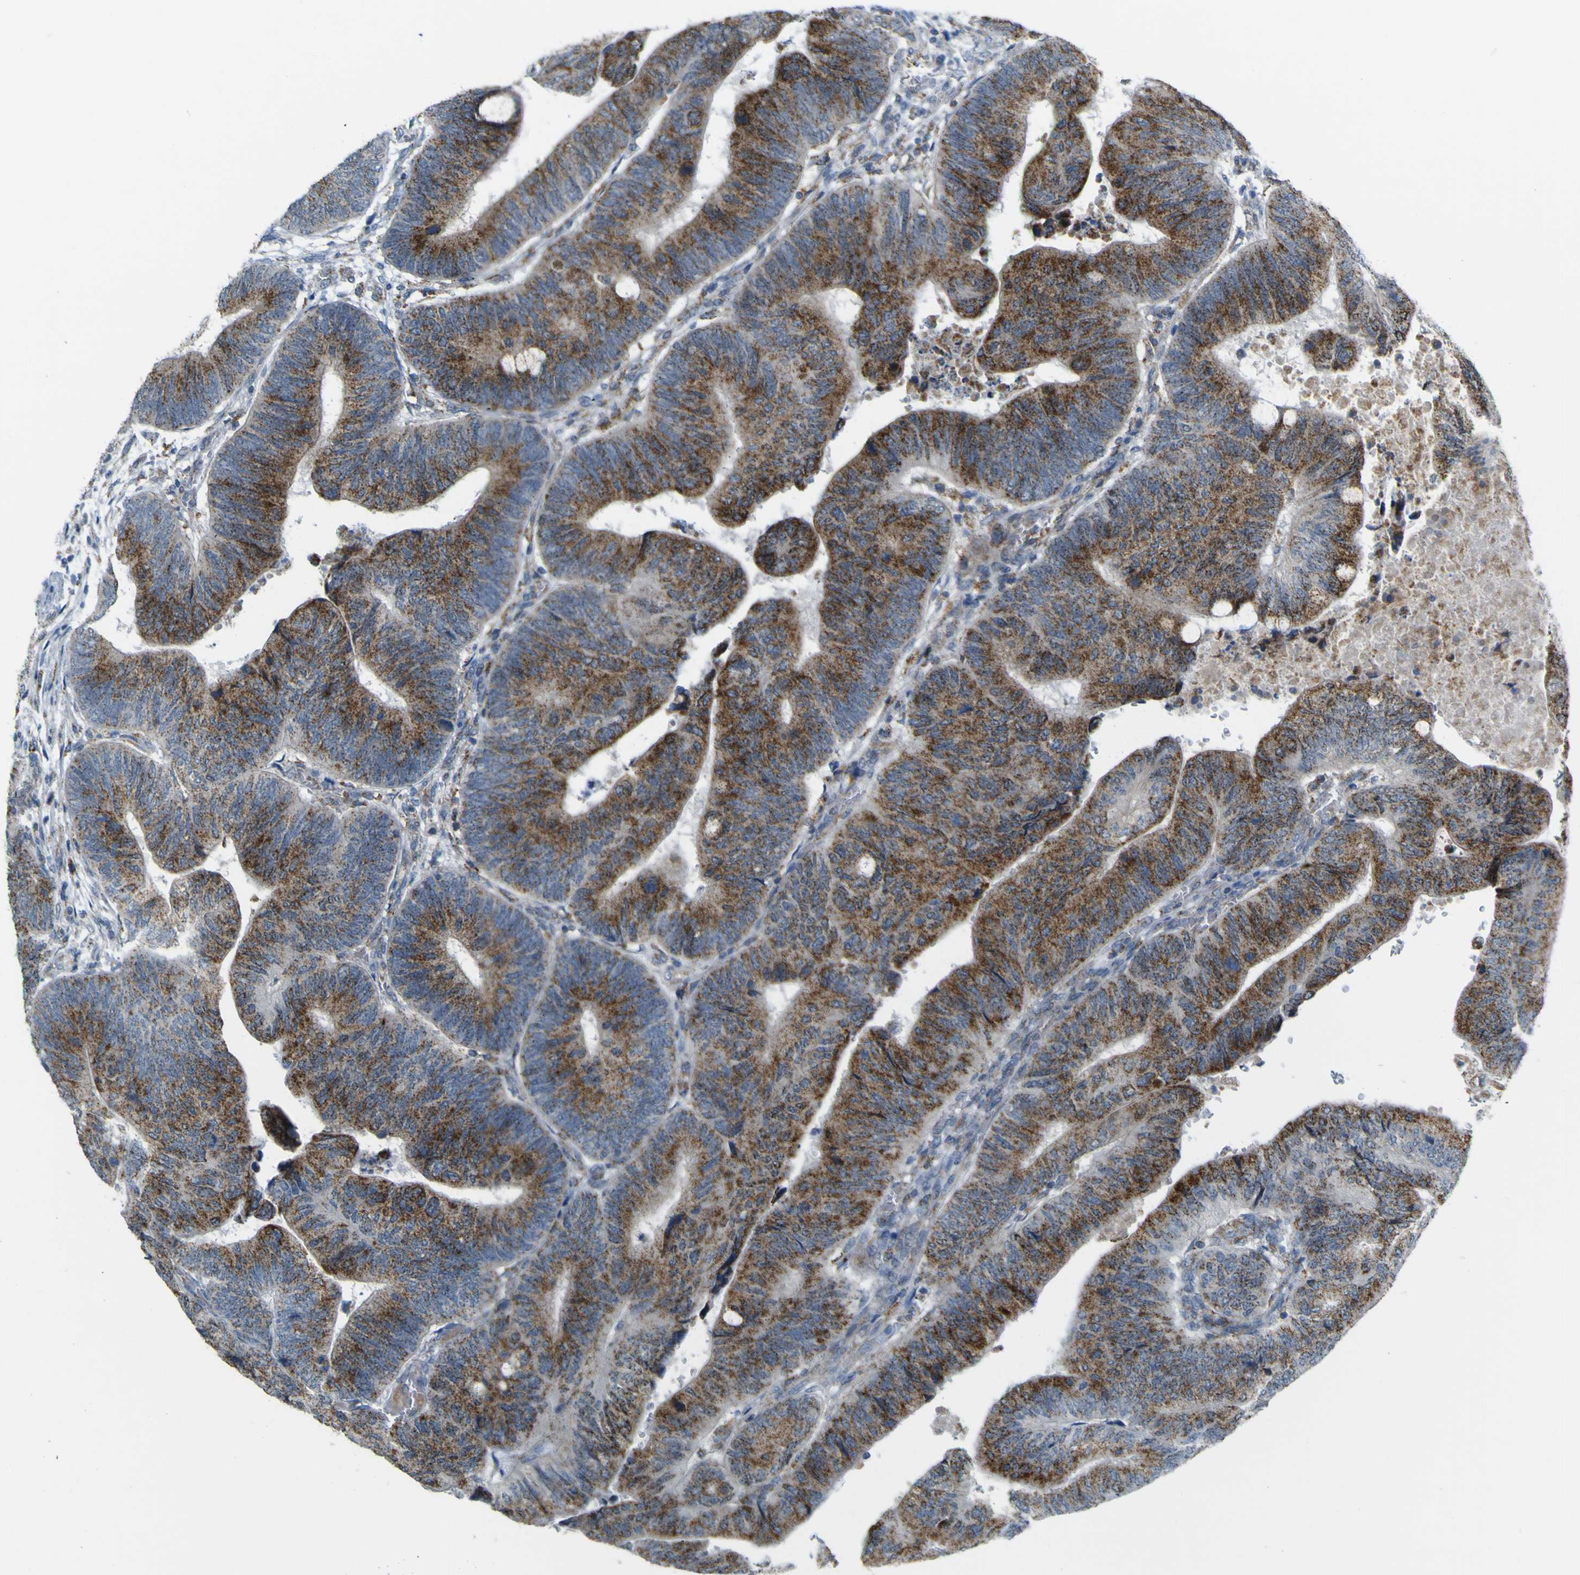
{"staining": {"intensity": "moderate", "quantity": ">75%", "location": "cytoplasmic/membranous"}, "tissue": "colorectal cancer", "cell_type": "Tumor cells", "image_type": "cancer", "snomed": [{"axis": "morphology", "description": "Normal tissue, NOS"}, {"axis": "morphology", "description": "Adenocarcinoma, NOS"}, {"axis": "topography", "description": "Rectum"}, {"axis": "topography", "description": "Peripheral nerve tissue"}], "caption": "About >75% of tumor cells in adenocarcinoma (colorectal) display moderate cytoplasmic/membranous protein expression as visualized by brown immunohistochemical staining.", "gene": "ACBD5", "patient": {"sex": "male", "age": 92}}